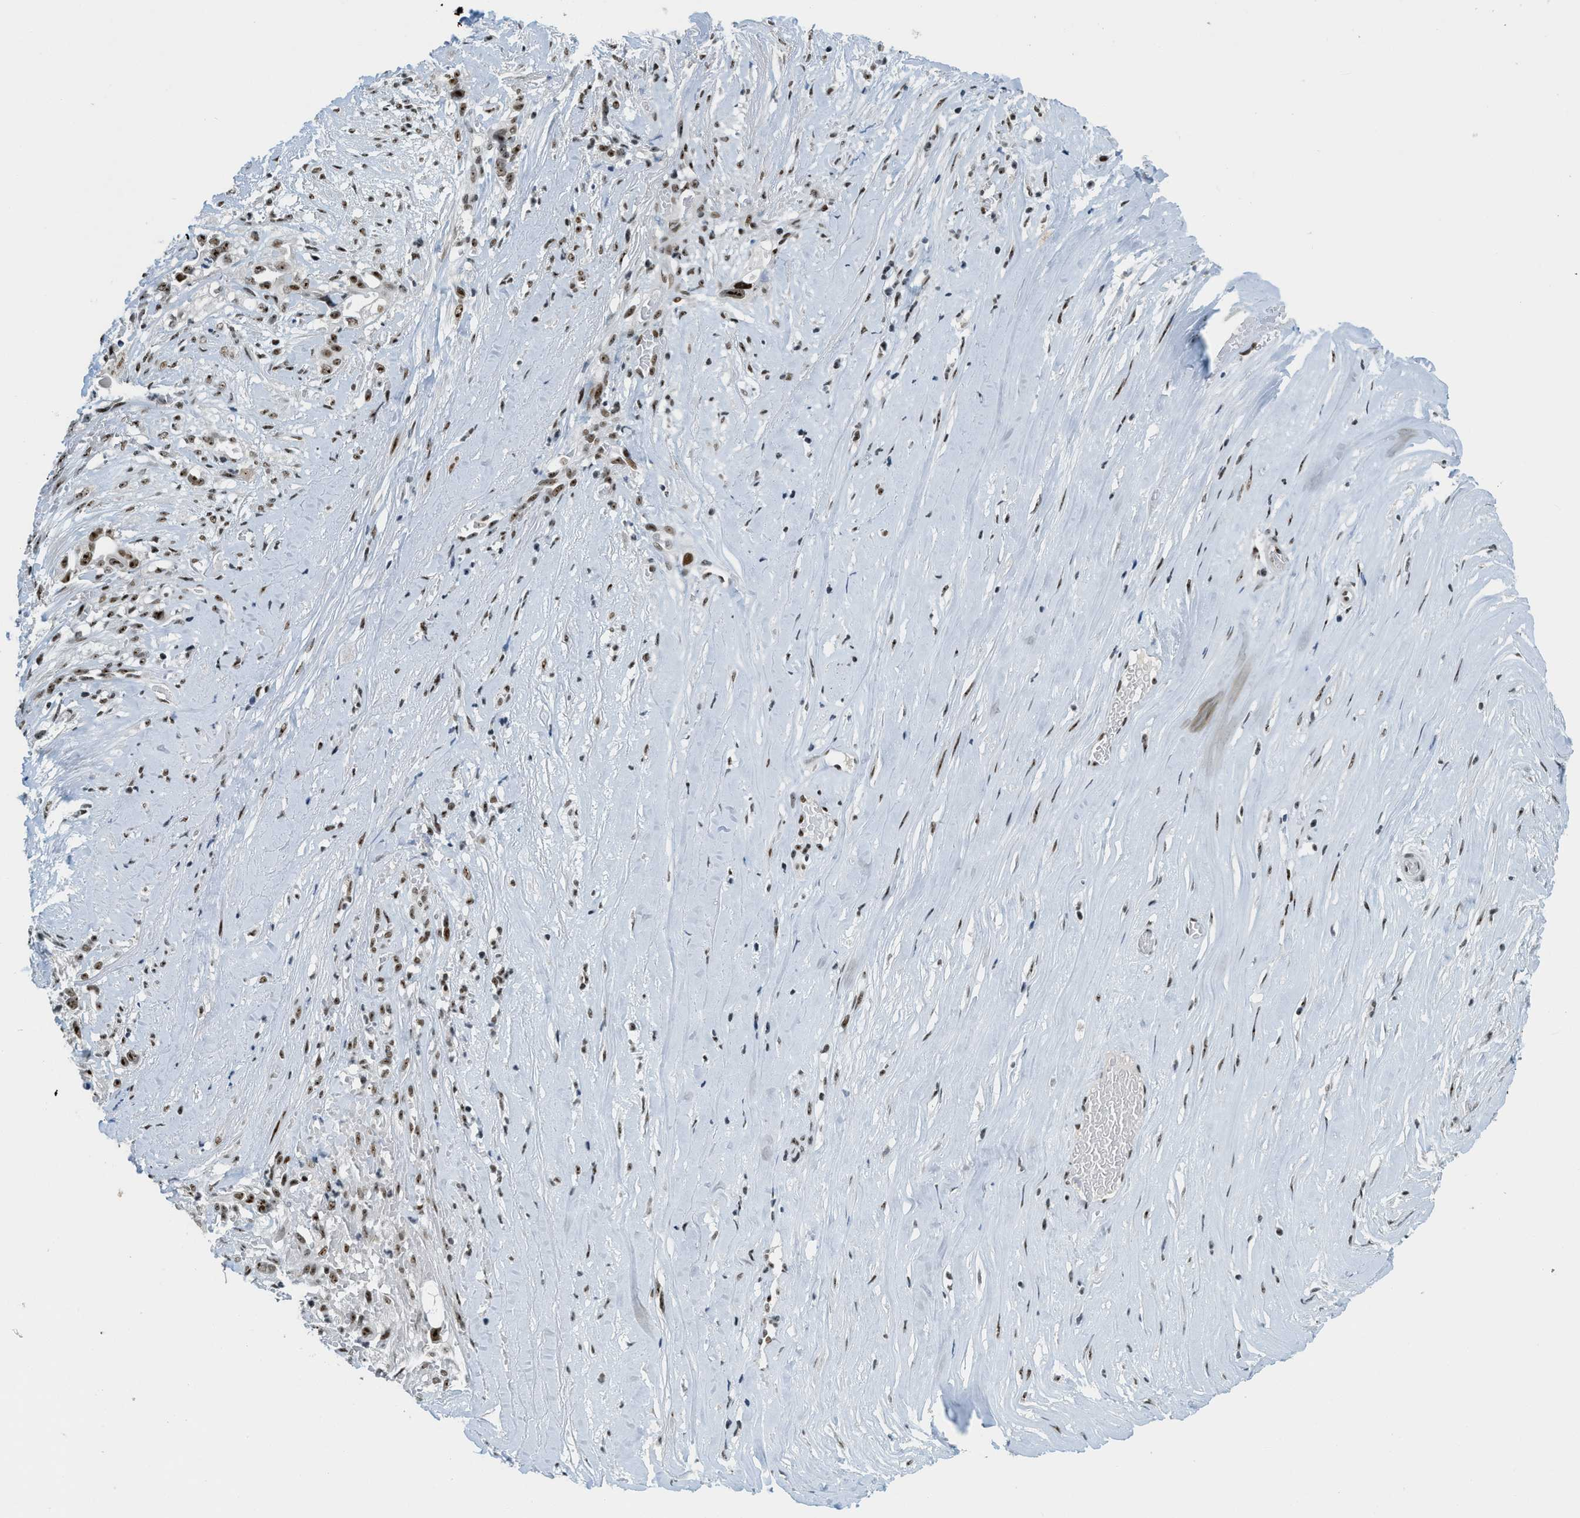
{"staining": {"intensity": "moderate", "quantity": ">75%", "location": "nuclear"}, "tissue": "liver cancer", "cell_type": "Tumor cells", "image_type": "cancer", "snomed": [{"axis": "morphology", "description": "Cholangiocarcinoma"}, {"axis": "topography", "description": "Liver"}], "caption": "Immunohistochemical staining of liver cholangiocarcinoma demonstrates medium levels of moderate nuclear protein expression in approximately >75% of tumor cells.", "gene": "URB1", "patient": {"sex": "female", "age": 70}}